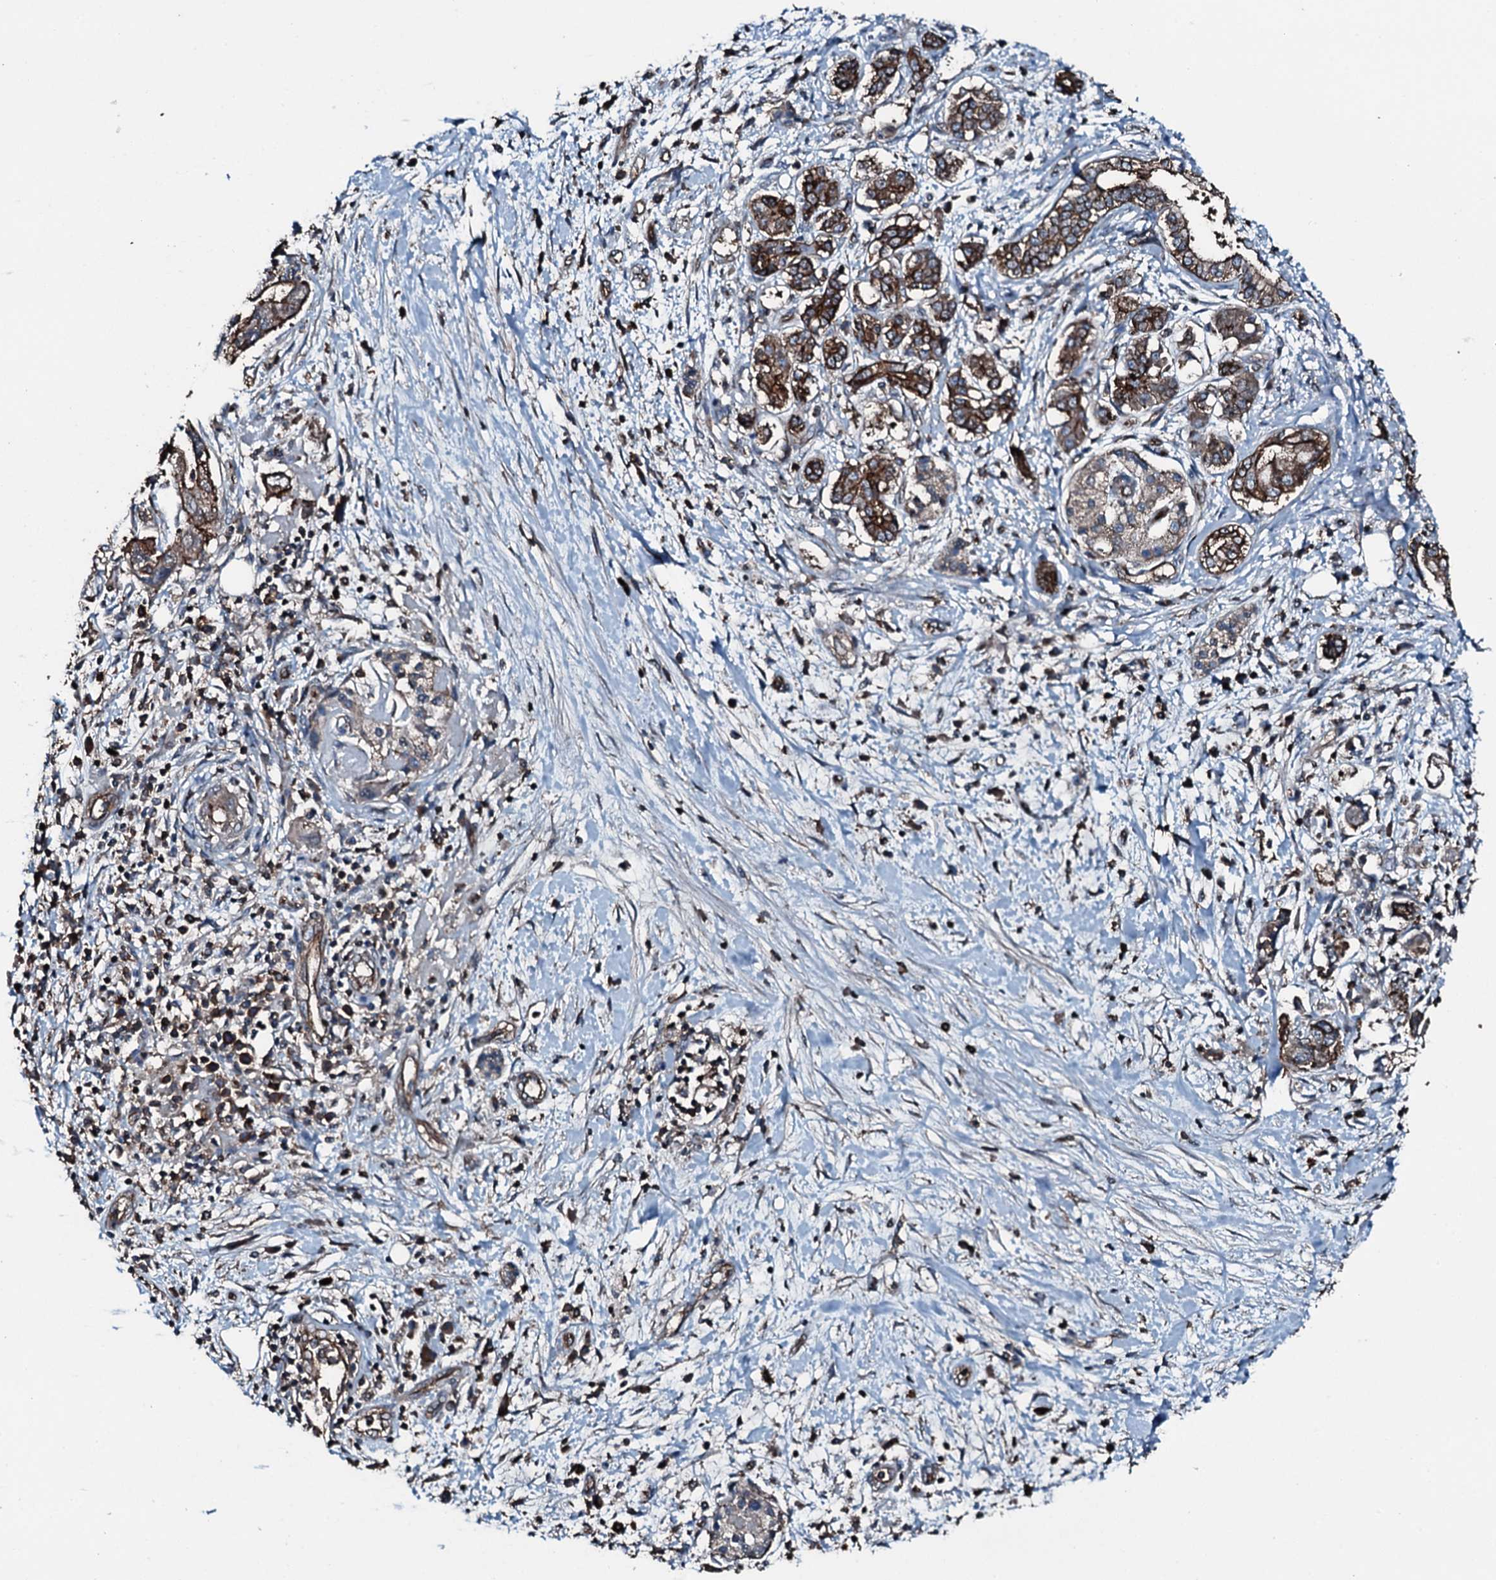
{"staining": {"intensity": "strong", "quantity": ">75%", "location": "cytoplasmic/membranous"}, "tissue": "pancreatic cancer", "cell_type": "Tumor cells", "image_type": "cancer", "snomed": [{"axis": "morphology", "description": "Adenocarcinoma, NOS"}, {"axis": "topography", "description": "Pancreas"}], "caption": "A brown stain highlights strong cytoplasmic/membranous staining of a protein in human pancreatic cancer tumor cells. (brown staining indicates protein expression, while blue staining denotes nuclei).", "gene": "SLC25A38", "patient": {"sex": "female", "age": 73}}